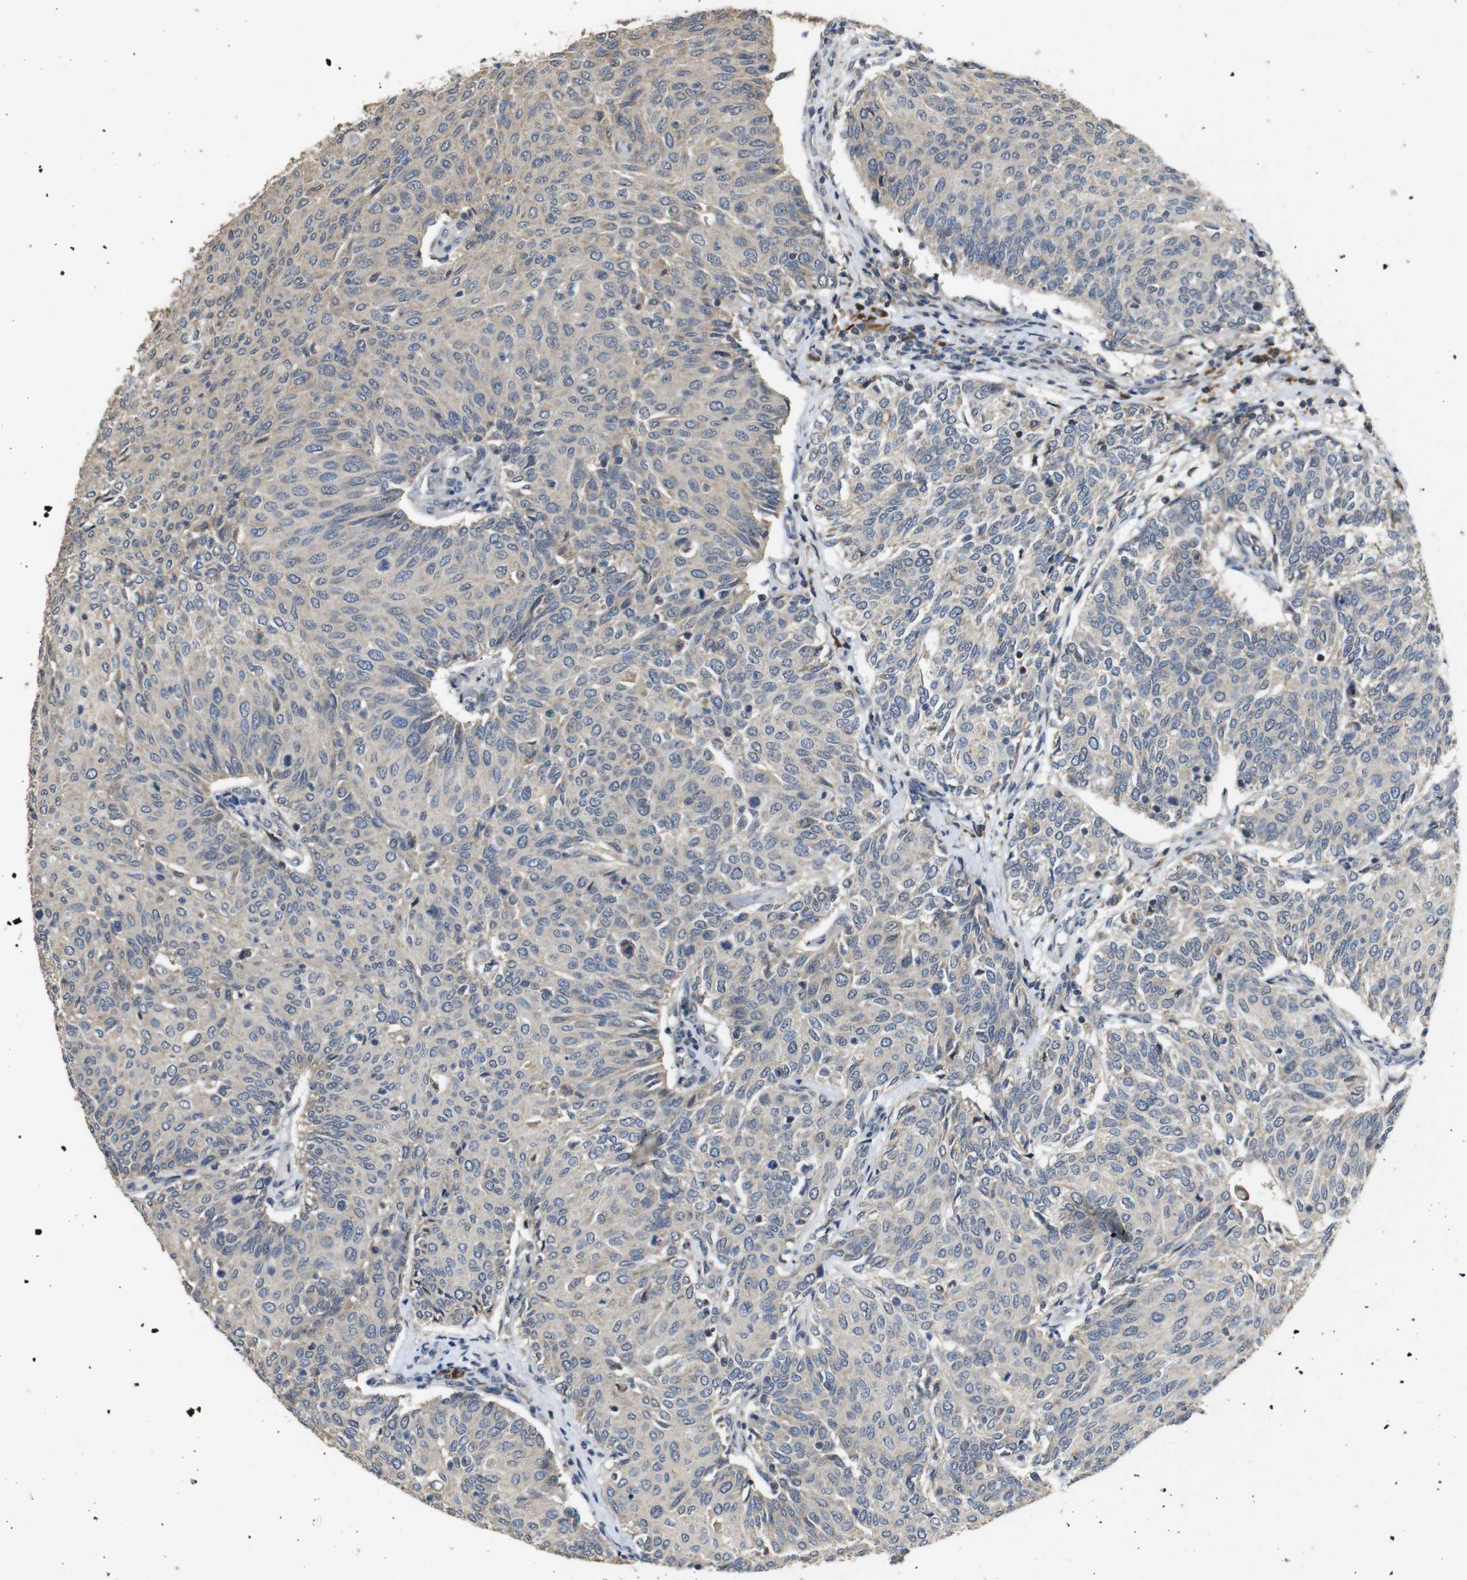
{"staining": {"intensity": "weak", "quantity": "<25%", "location": "cytoplasmic/membranous"}, "tissue": "urothelial cancer", "cell_type": "Tumor cells", "image_type": "cancer", "snomed": [{"axis": "morphology", "description": "Urothelial carcinoma, Low grade"}, {"axis": "topography", "description": "Urinary bladder"}], "caption": "The histopathology image demonstrates no significant positivity in tumor cells of urothelial carcinoma (low-grade). (Stains: DAB immunohistochemistry with hematoxylin counter stain, Microscopy: brightfield microscopy at high magnification).", "gene": "MAGI2", "patient": {"sex": "female", "age": 79}}